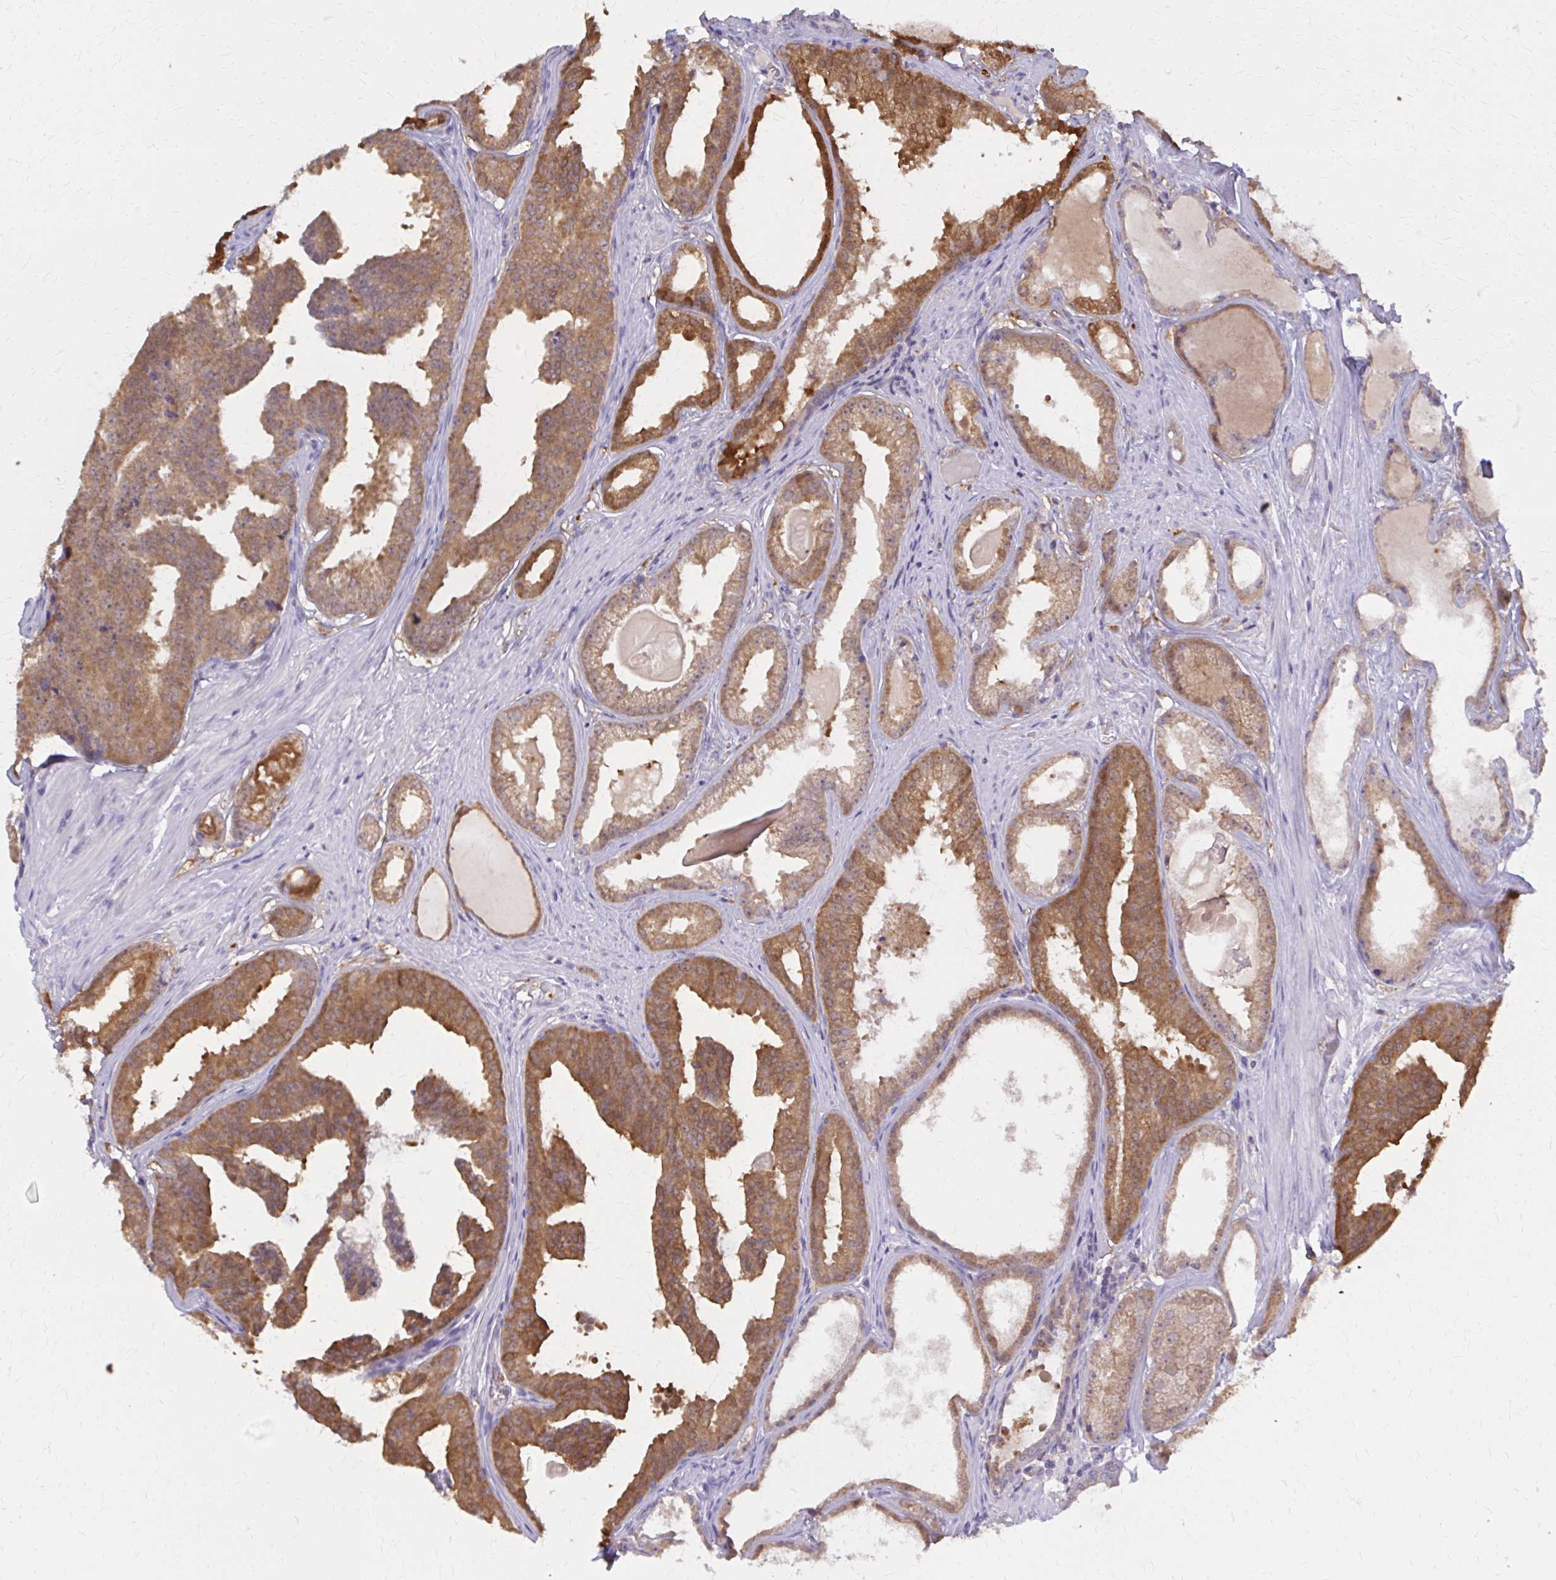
{"staining": {"intensity": "moderate", "quantity": ">75%", "location": "cytoplasmic/membranous"}, "tissue": "prostate cancer", "cell_type": "Tumor cells", "image_type": "cancer", "snomed": [{"axis": "morphology", "description": "Adenocarcinoma, Low grade"}, {"axis": "topography", "description": "Prostate"}], "caption": "This histopathology image exhibits immunohistochemistry staining of prostate cancer, with medium moderate cytoplasmic/membranous positivity in about >75% of tumor cells.", "gene": "DBI", "patient": {"sex": "male", "age": 65}}